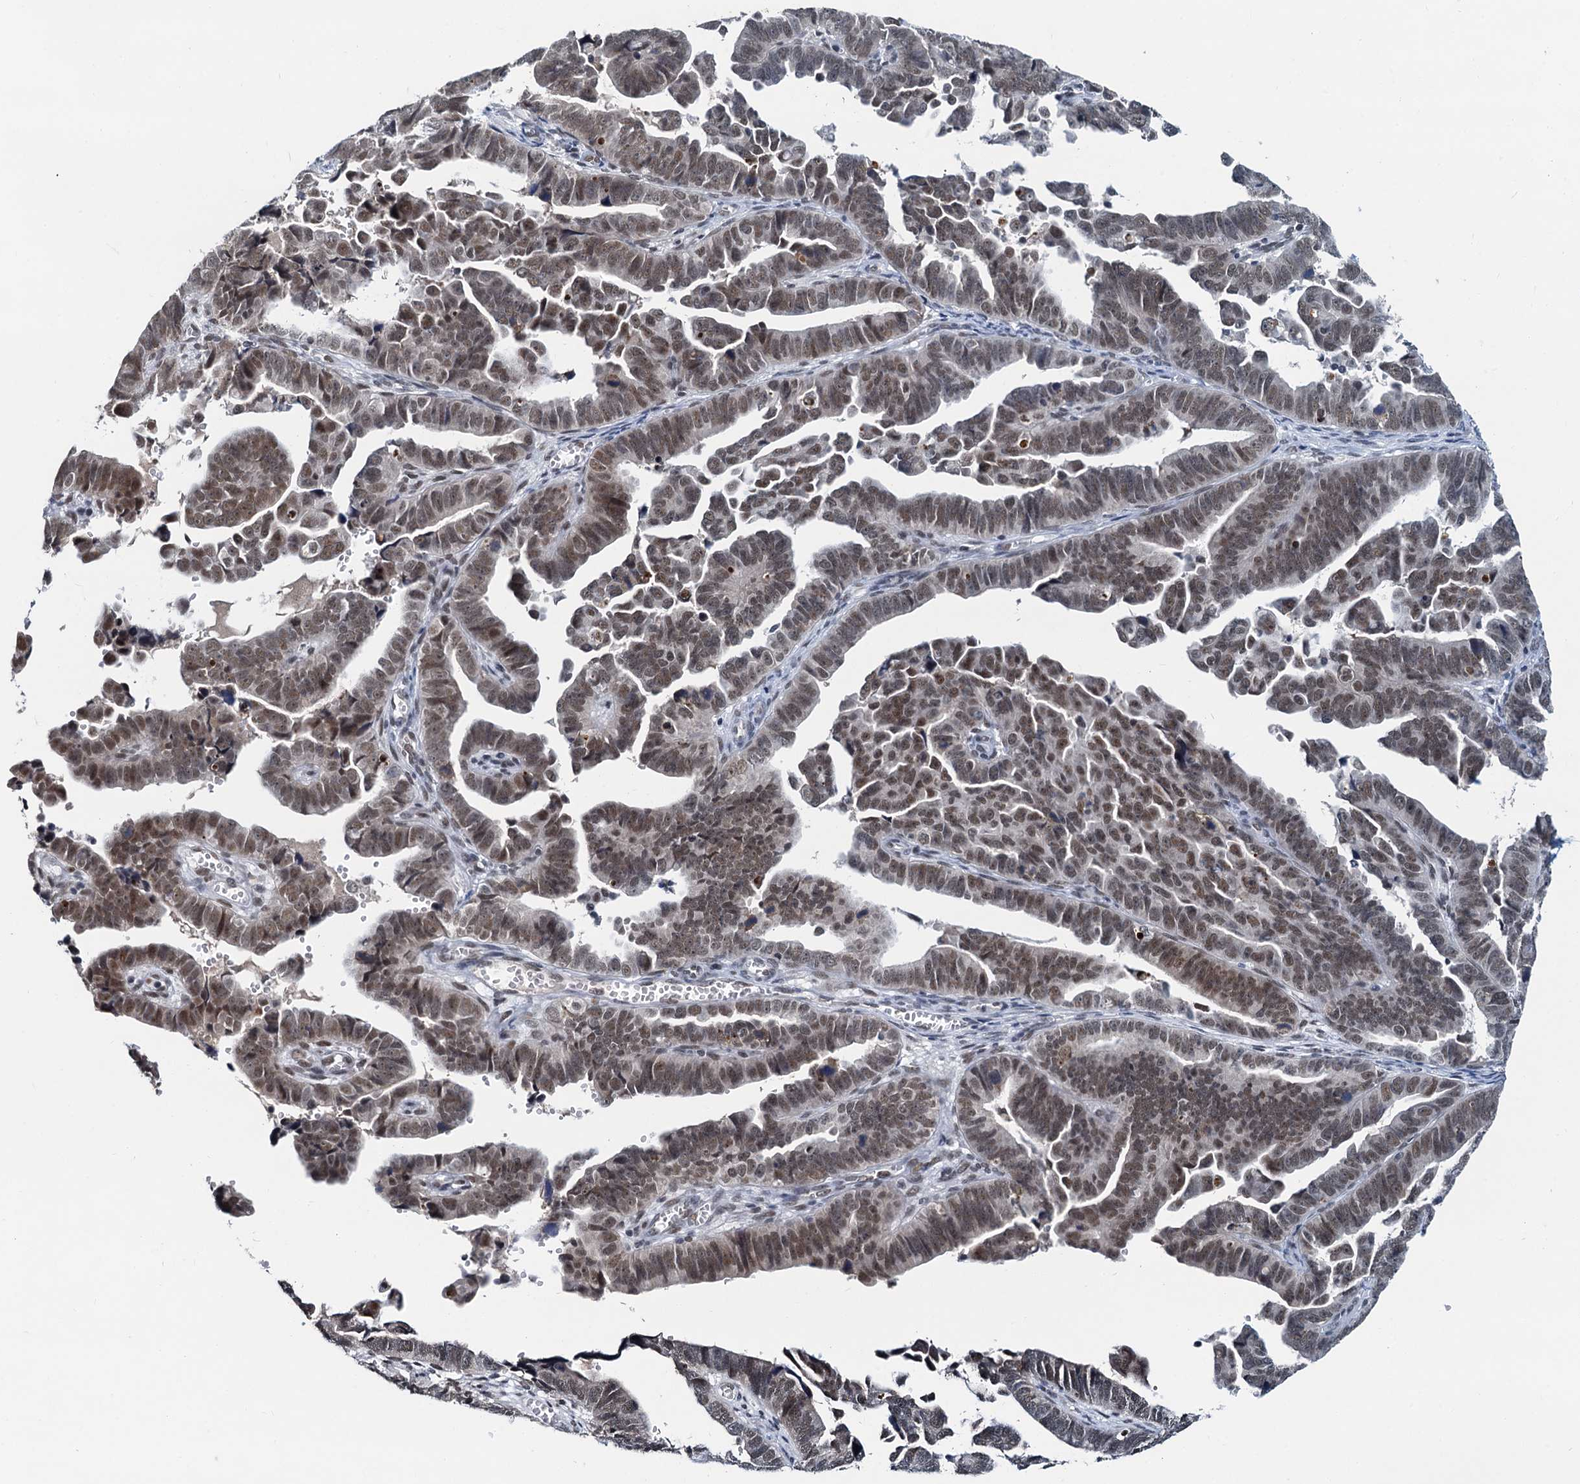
{"staining": {"intensity": "moderate", "quantity": ">75%", "location": "nuclear"}, "tissue": "endometrial cancer", "cell_type": "Tumor cells", "image_type": "cancer", "snomed": [{"axis": "morphology", "description": "Adenocarcinoma, NOS"}, {"axis": "topography", "description": "Endometrium"}], "caption": "The micrograph displays a brown stain indicating the presence of a protein in the nuclear of tumor cells in endometrial cancer (adenocarcinoma).", "gene": "SNRPD1", "patient": {"sex": "female", "age": 75}}